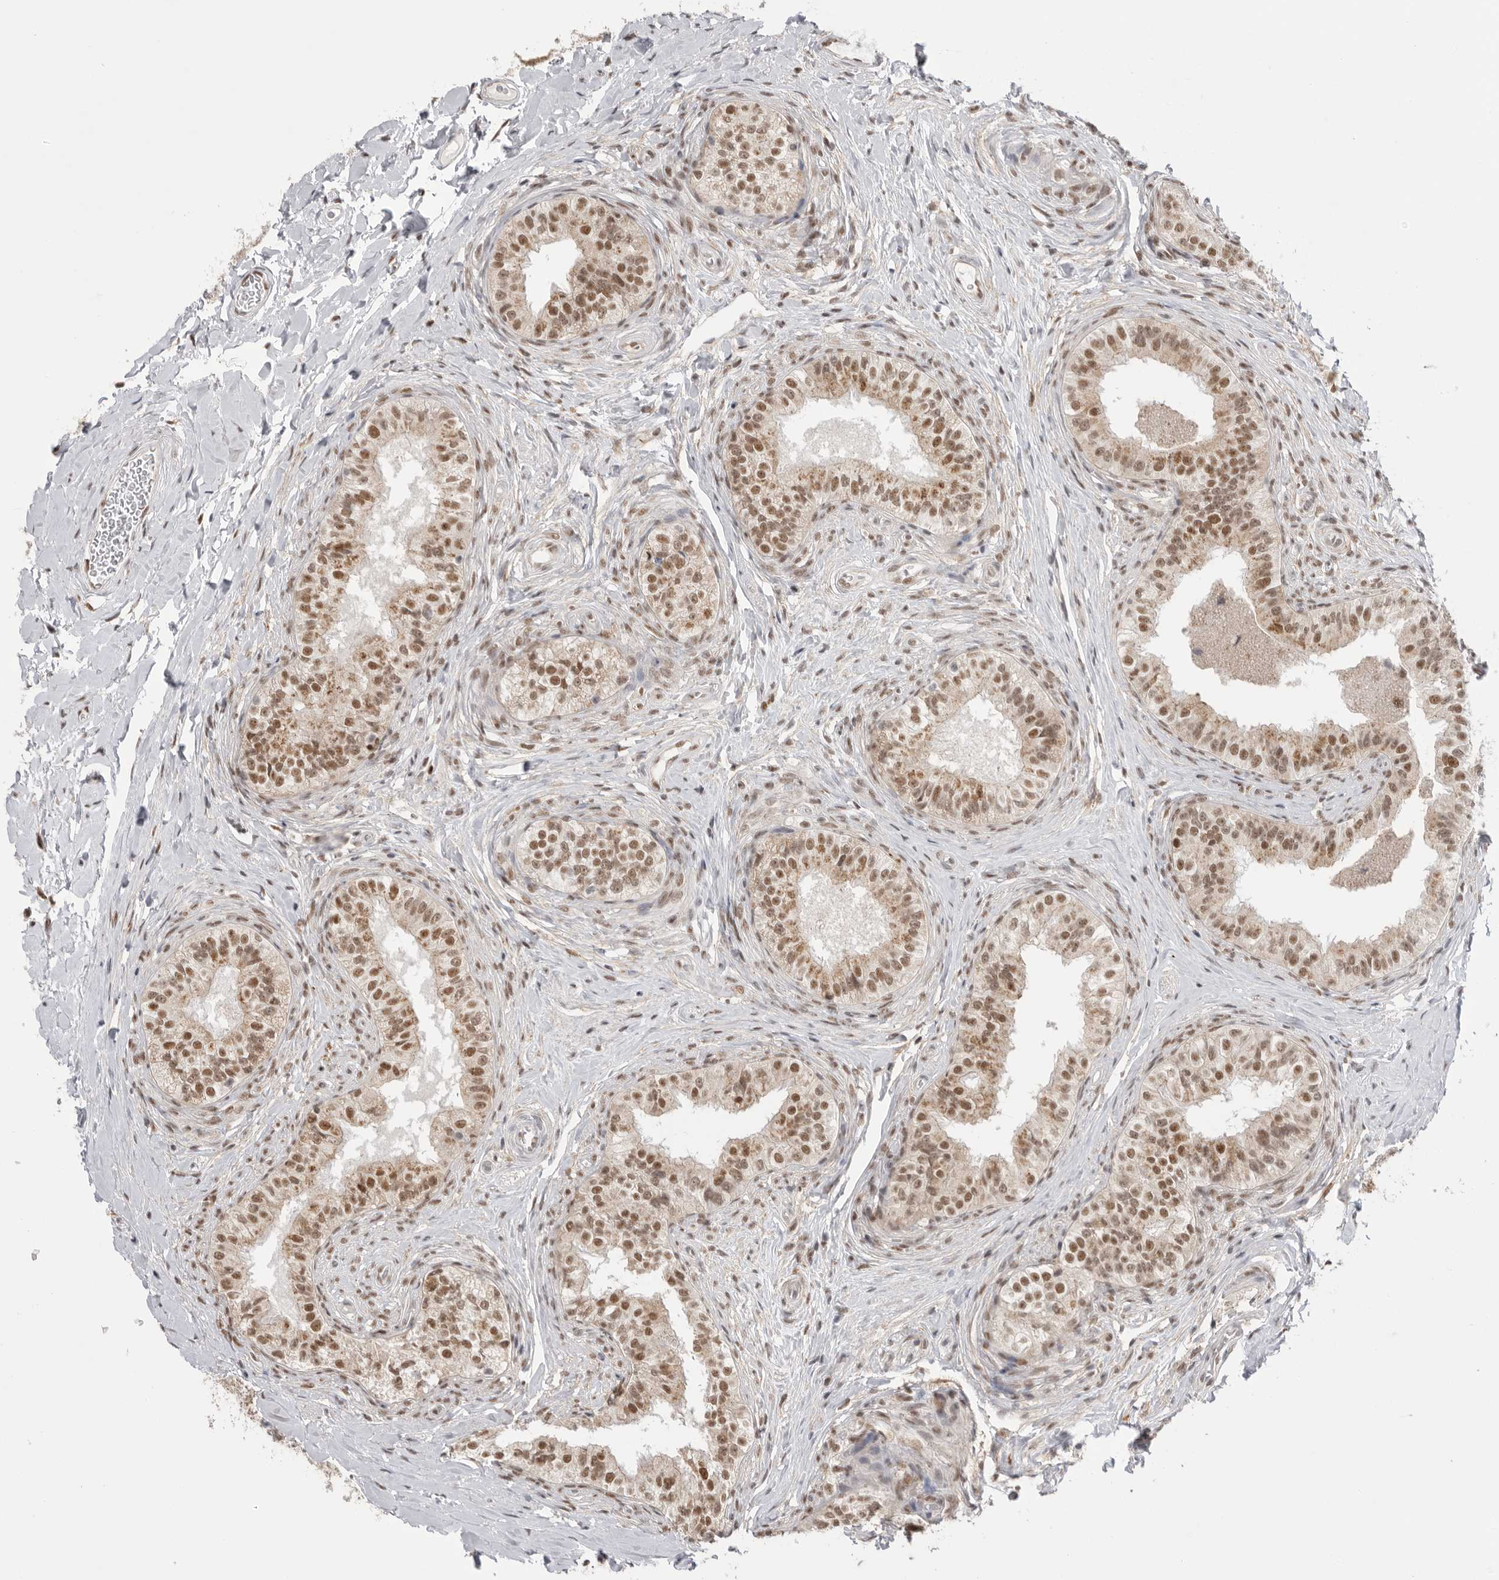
{"staining": {"intensity": "strong", "quantity": ">75%", "location": "nuclear"}, "tissue": "epididymis", "cell_type": "Glandular cells", "image_type": "normal", "snomed": [{"axis": "morphology", "description": "Normal tissue, NOS"}, {"axis": "topography", "description": "Epididymis"}], "caption": "Brown immunohistochemical staining in unremarkable human epididymis displays strong nuclear positivity in approximately >75% of glandular cells.", "gene": "BCLAF3", "patient": {"sex": "male", "age": 49}}